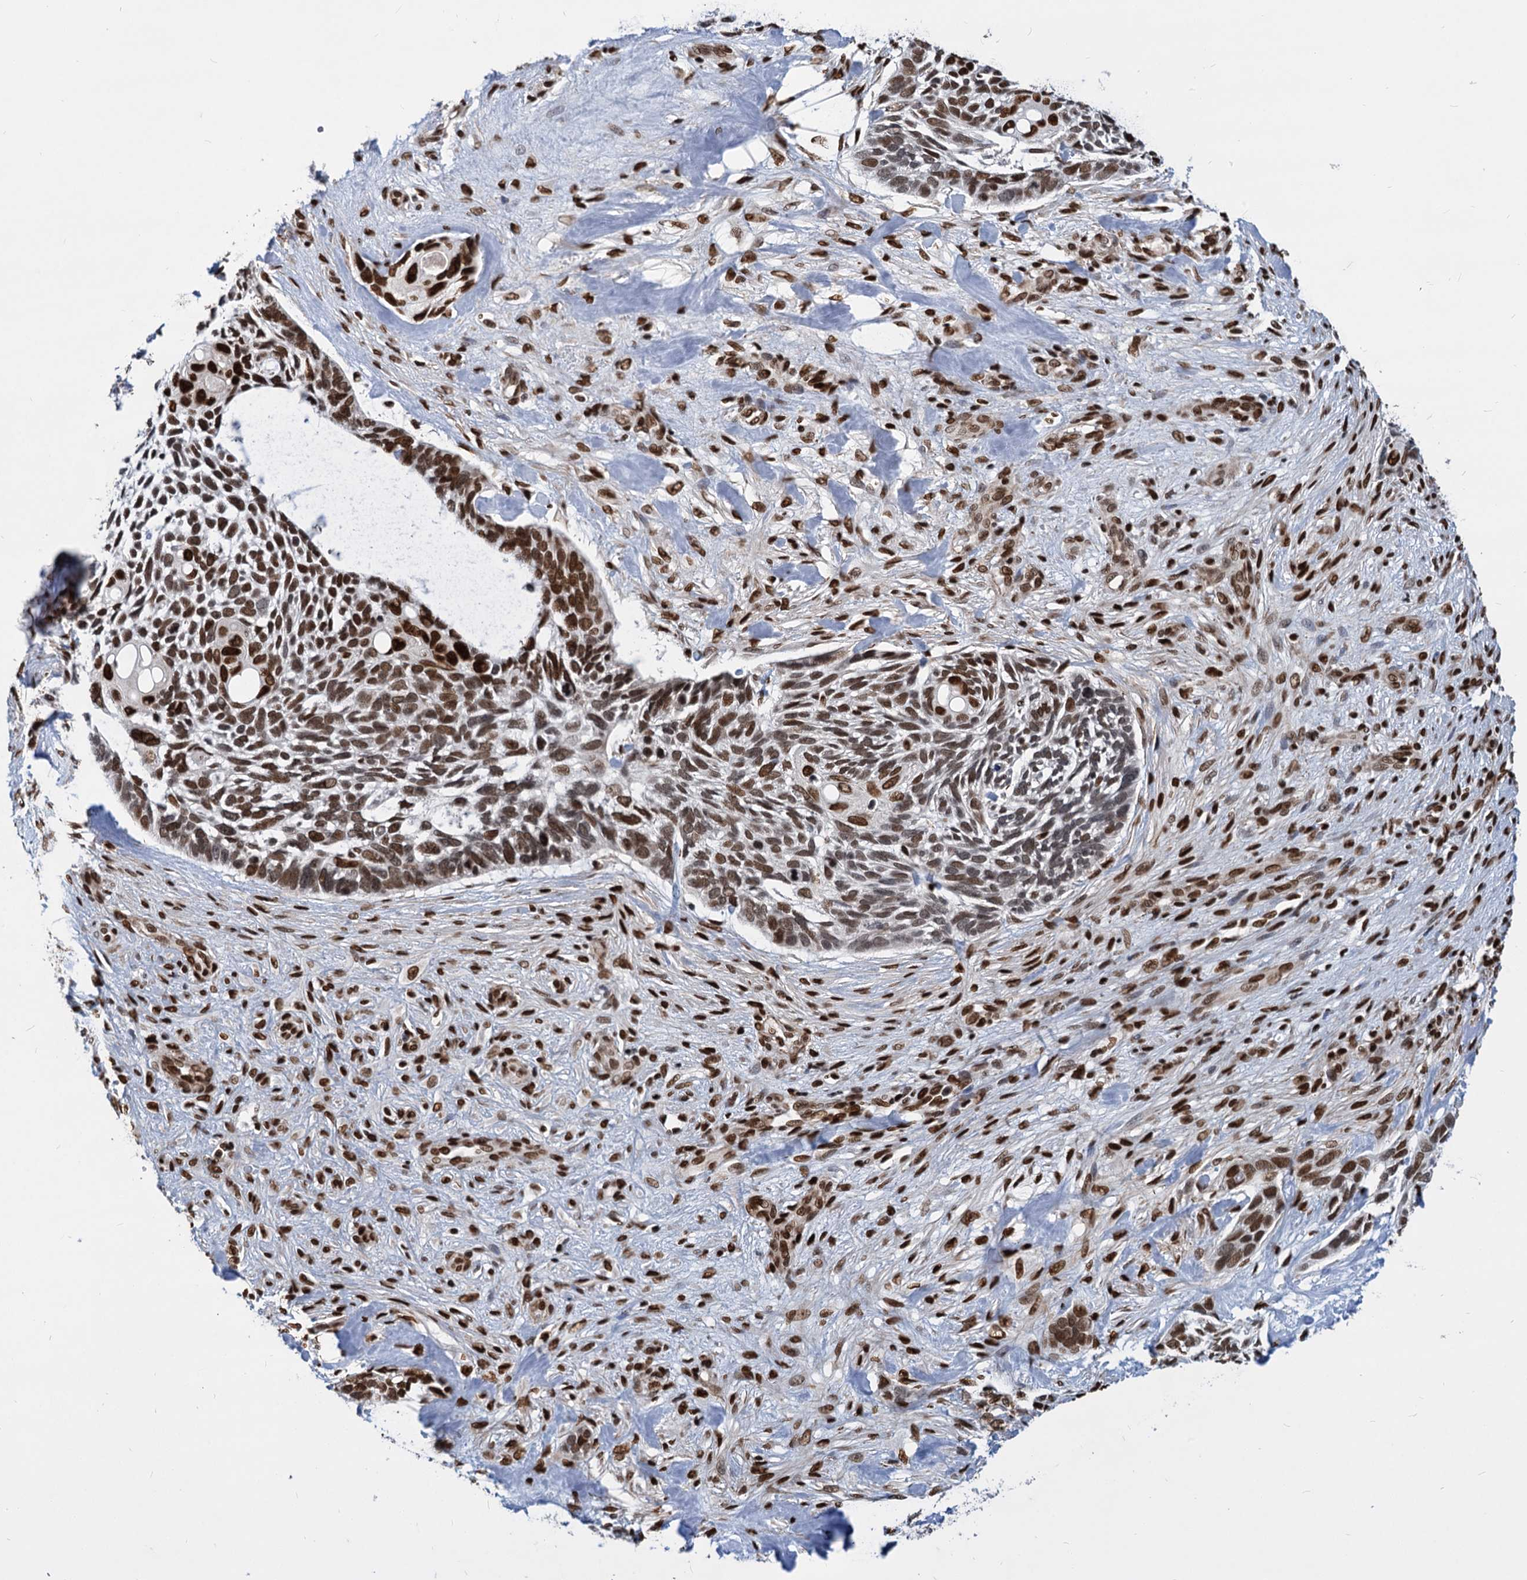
{"staining": {"intensity": "moderate", "quantity": ">75%", "location": "nuclear"}, "tissue": "skin cancer", "cell_type": "Tumor cells", "image_type": "cancer", "snomed": [{"axis": "morphology", "description": "Basal cell carcinoma"}, {"axis": "topography", "description": "Skin"}], "caption": "IHC staining of skin cancer, which shows medium levels of moderate nuclear positivity in about >75% of tumor cells indicating moderate nuclear protein positivity. The staining was performed using DAB (brown) for protein detection and nuclei were counterstained in hematoxylin (blue).", "gene": "MECP2", "patient": {"sex": "male", "age": 88}}